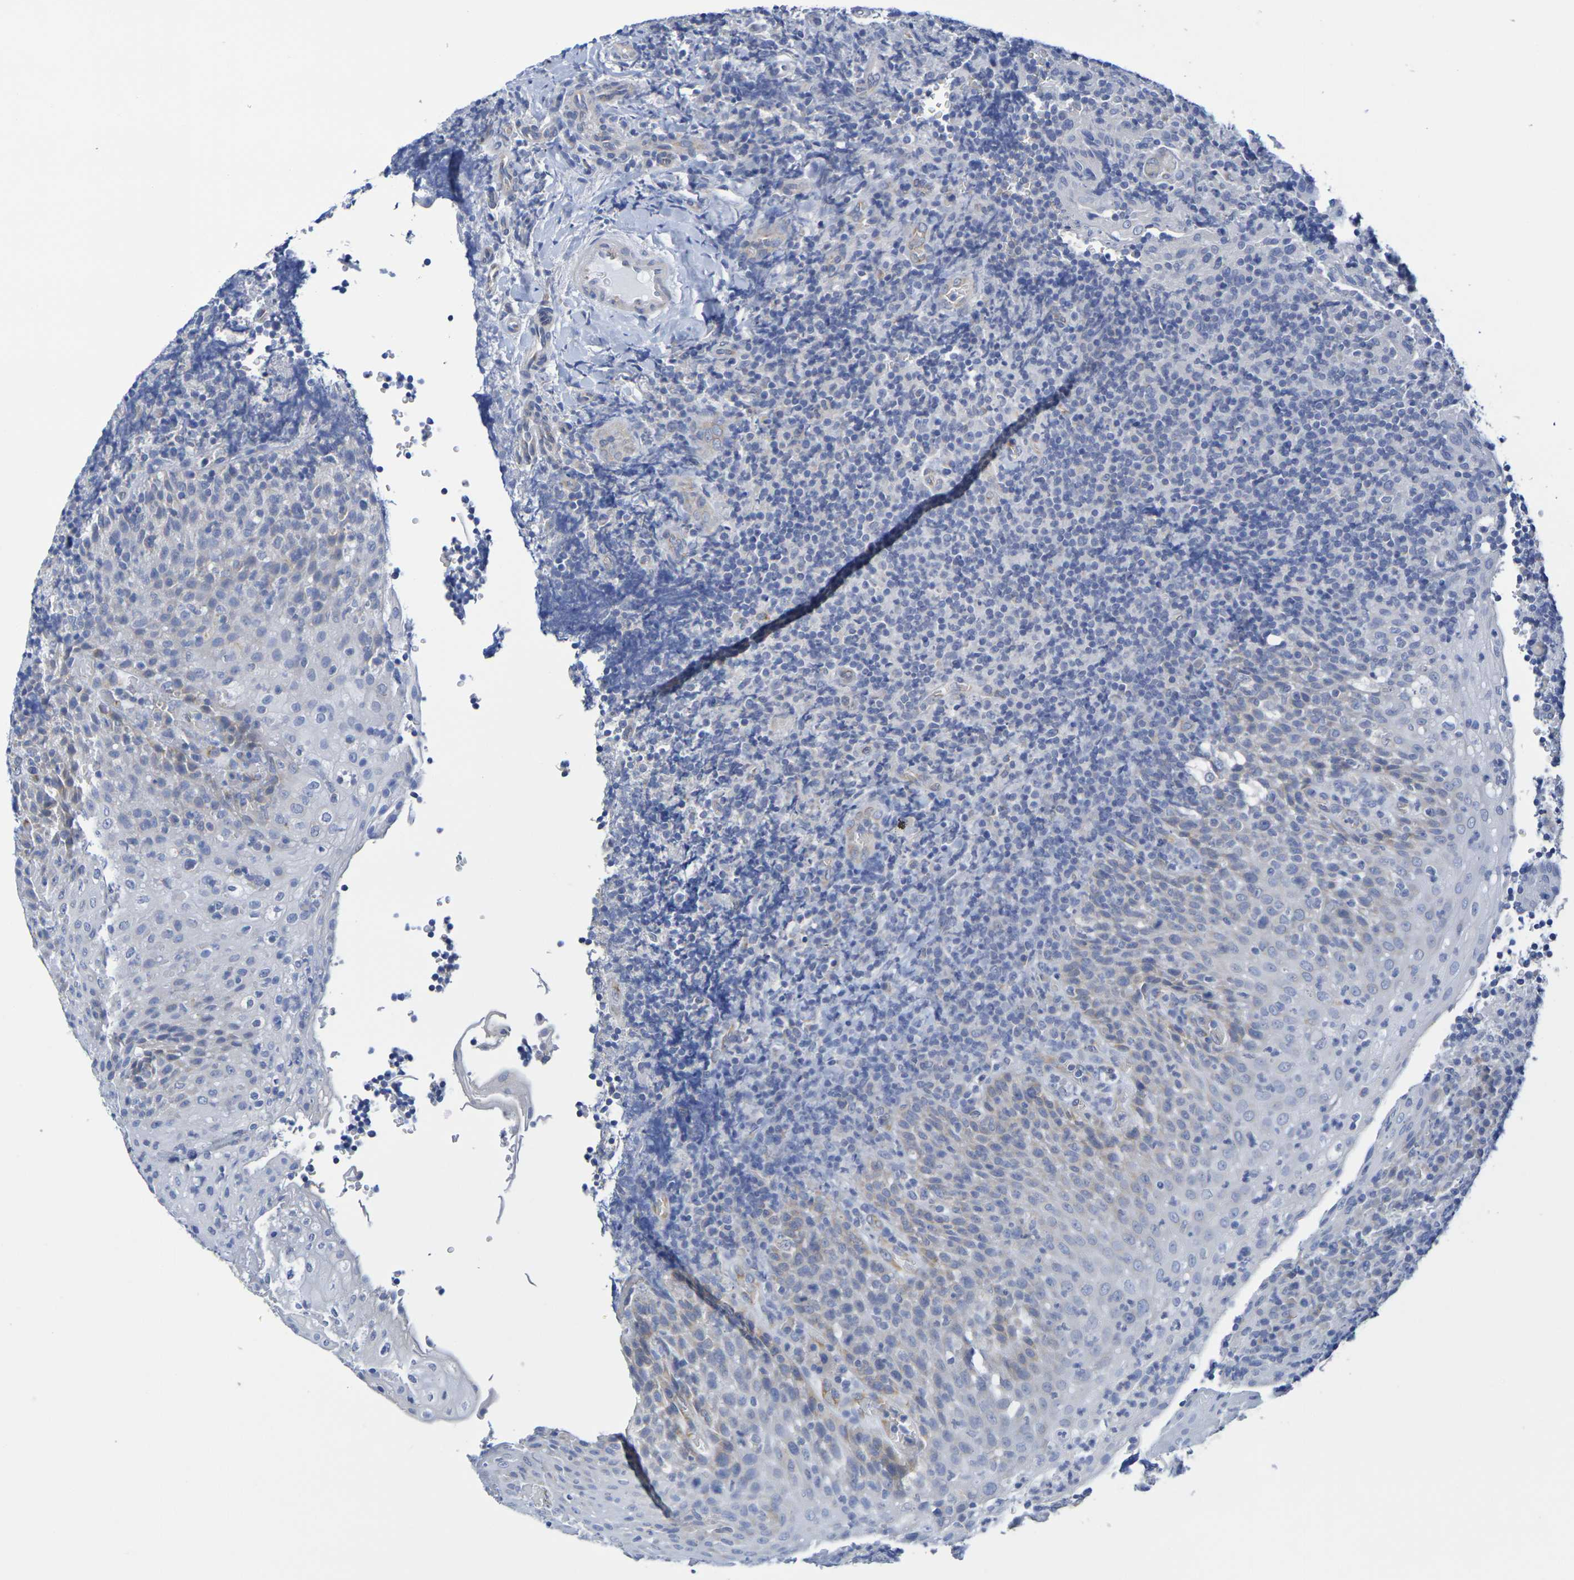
{"staining": {"intensity": "negative", "quantity": "none", "location": "none"}, "tissue": "lymphoma", "cell_type": "Tumor cells", "image_type": "cancer", "snomed": [{"axis": "morphology", "description": "Malignant lymphoma, non-Hodgkin's type, High grade"}, {"axis": "topography", "description": "Tonsil"}], "caption": "IHC image of neoplastic tissue: lymphoma stained with DAB displays no significant protein positivity in tumor cells. Nuclei are stained in blue.", "gene": "TMCC3", "patient": {"sex": "female", "age": 36}}